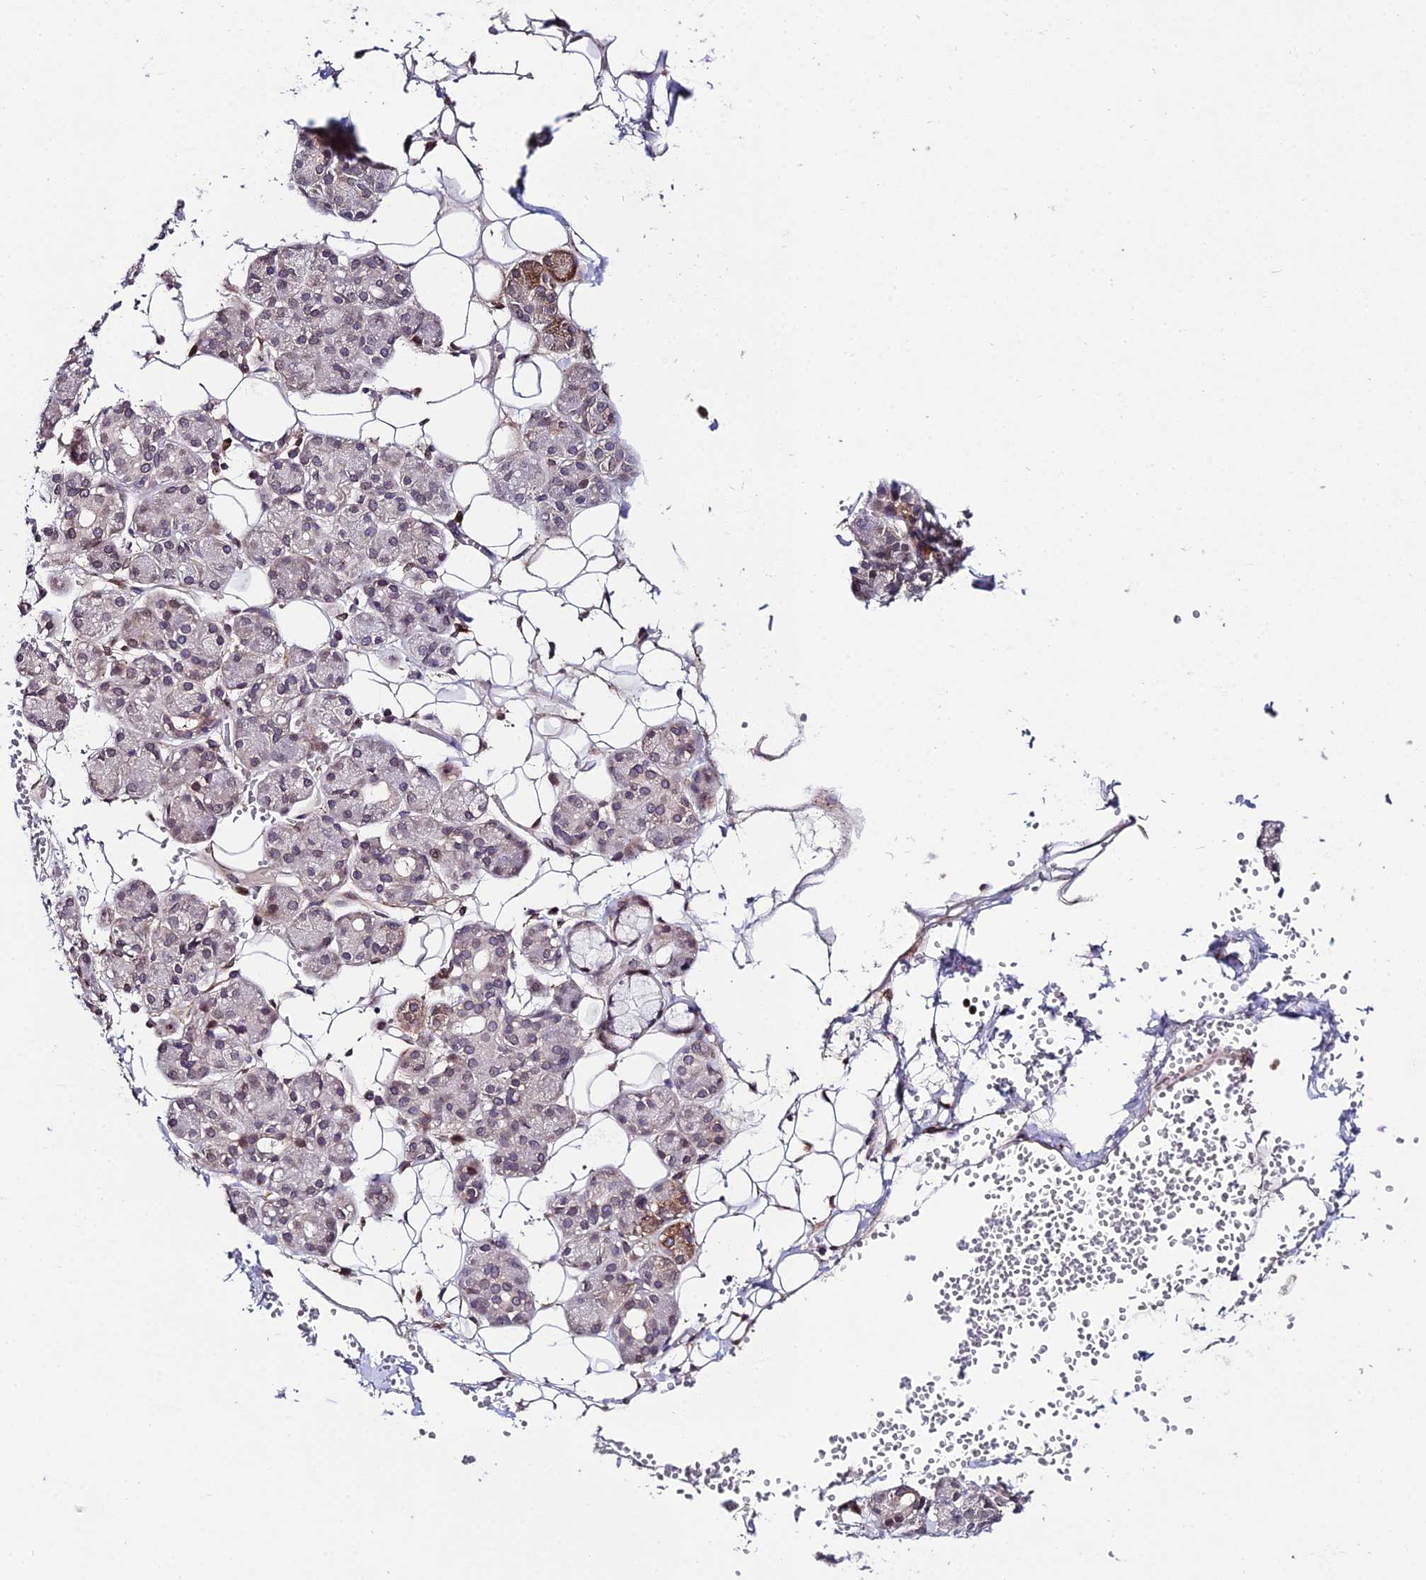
{"staining": {"intensity": "weak", "quantity": "<25%", "location": "nuclear"}, "tissue": "salivary gland", "cell_type": "Glandular cells", "image_type": "normal", "snomed": [{"axis": "morphology", "description": "Normal tissue, NOS"}, {"axis": "topography", "description": "Salivary gland"}], "caption": "This is a histopathology image of immunohistochemistry (IHC) staining of benign salivary gland, which shows no expression in glandular cells.", "gene": "DDX19A", "patient": {"sex": "male", "age": 63}}